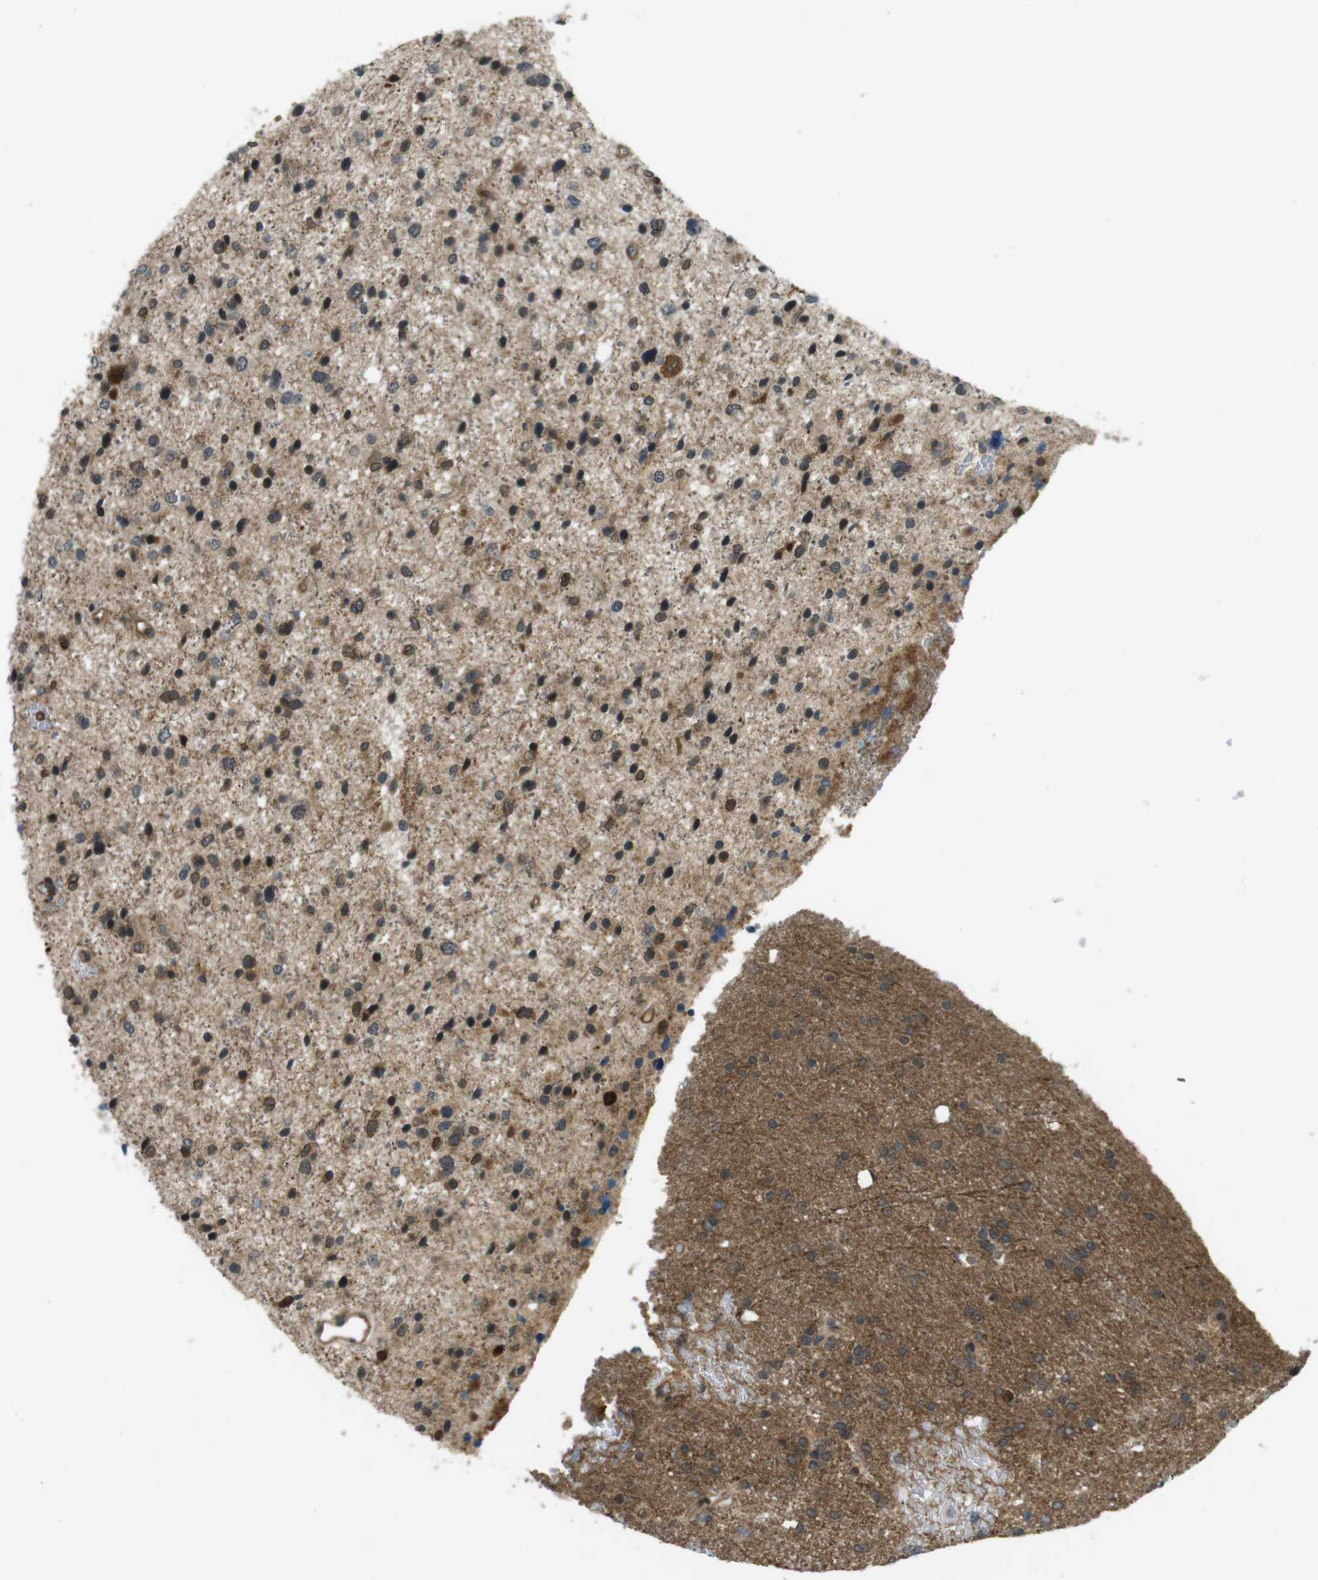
{"staining": {"intensity": "moderate", "quantity": "25%-75%", "location": "cytoplasmic/membranous,nuclear"}, "tissue": "glioma", "cell_type": "Tumor cells", "image_type": "cancer", "snomed": [{"axis": "morphology", "description": "Glioma, malignant, Low grade"}, {"axis": "topography", "description": "Brain"}], "caption": "A micrograph of human malignant glioma (low-grade) stained for a protein demonstrates moderate cytoplasmic/membranous and nuclear brown staining in tumor cells.", "gene": "TIAM2", "patient": {"sex": "female", "age": 37}}